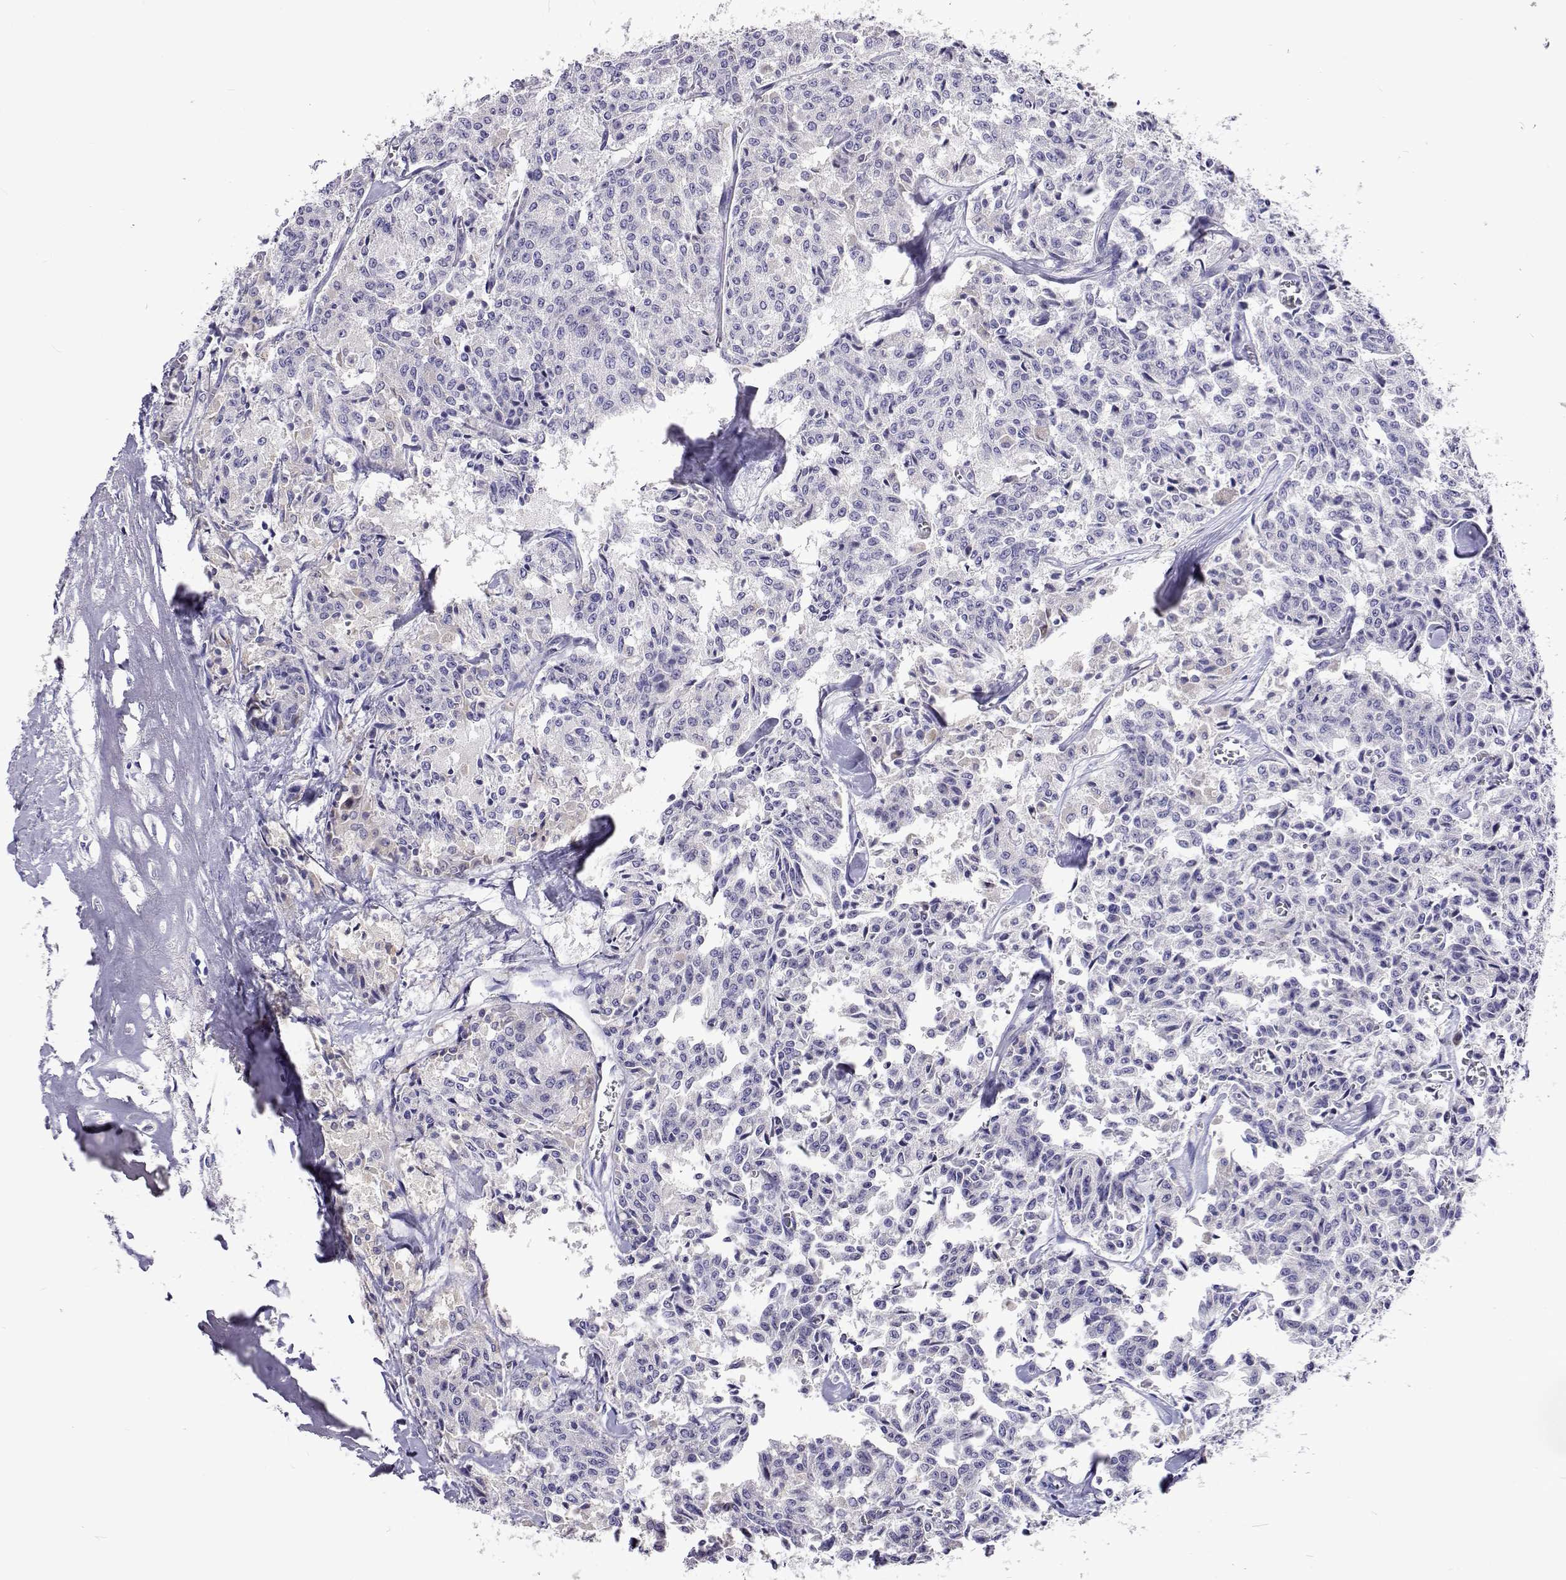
{"staining": {"intensity": "negative", "quantity": "none", "location": "none"}, "tissue": "carcinoid", "cell_type": "Tumor cells", "image_type": "cancer", "snomed": [{"axis": "morphology", "description": "Carcinoid, malignant, NOS"}, {"axis": "topography", "description": "Lung"}], "caption": "DAB immunohistochemical staining of human carcinoid displays no significant expression in tumor cells.", "gene": "LHFPL7", "patient": {"sex": "male", "age": 71}}